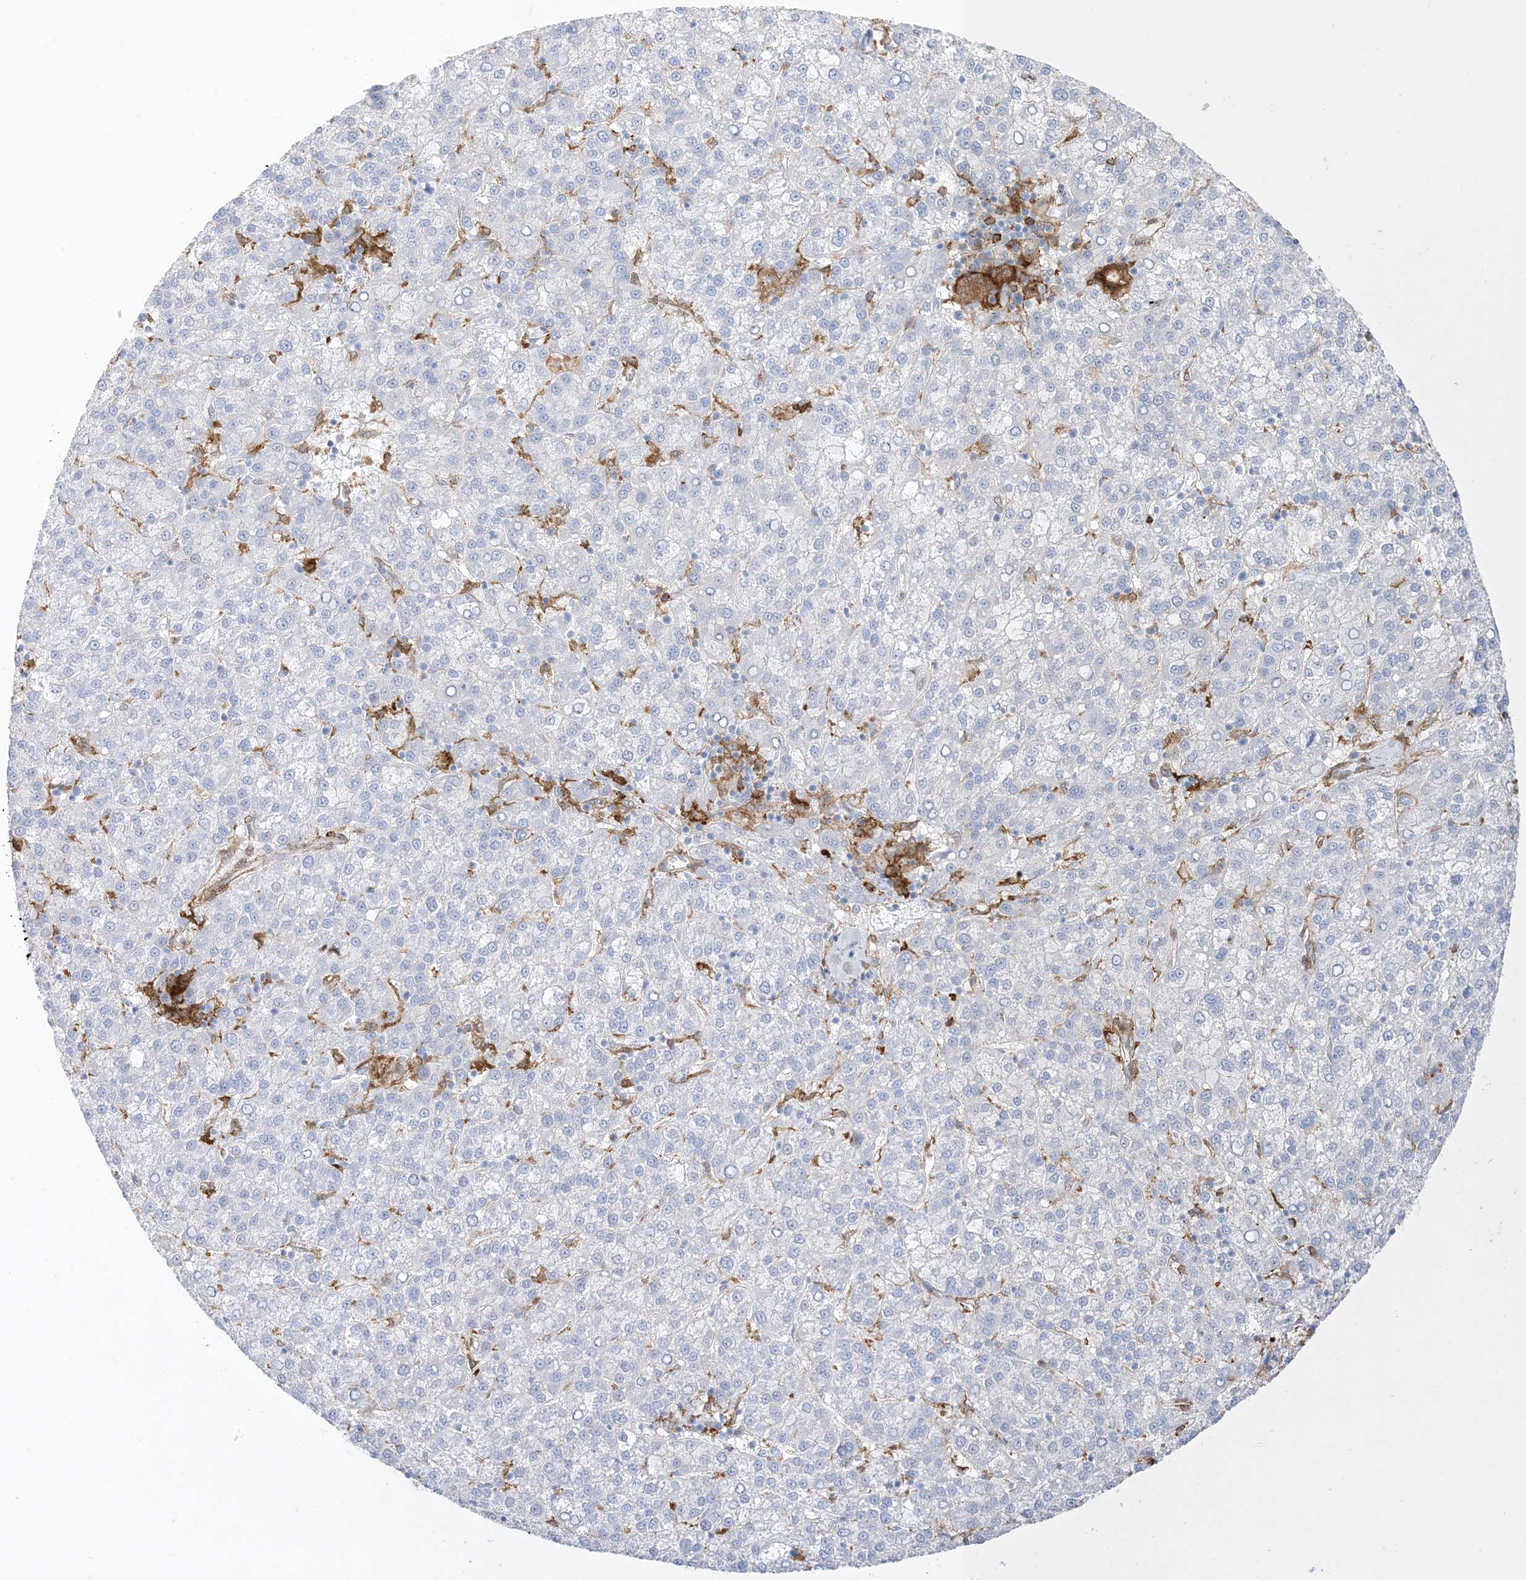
{"staining": {"intensity": "negative", "quantity": "none", "location": "none"}, "tissue": "liver cancer", "cell_type": "Tumor cells", "image_type": "cancer", "snomed": [{"axis": "morphology", "description": "Carcinoma, Hepatocellular, NOS"}, {"axis": "topography", "description": "Liver"}], "caption": "This is an IHC histopathology image of liver cancer (hepatocellular carcinoma). There is no expression in tumor cells.", "gene": "GSN", "patient": {"sex": "female", "age": 58}}